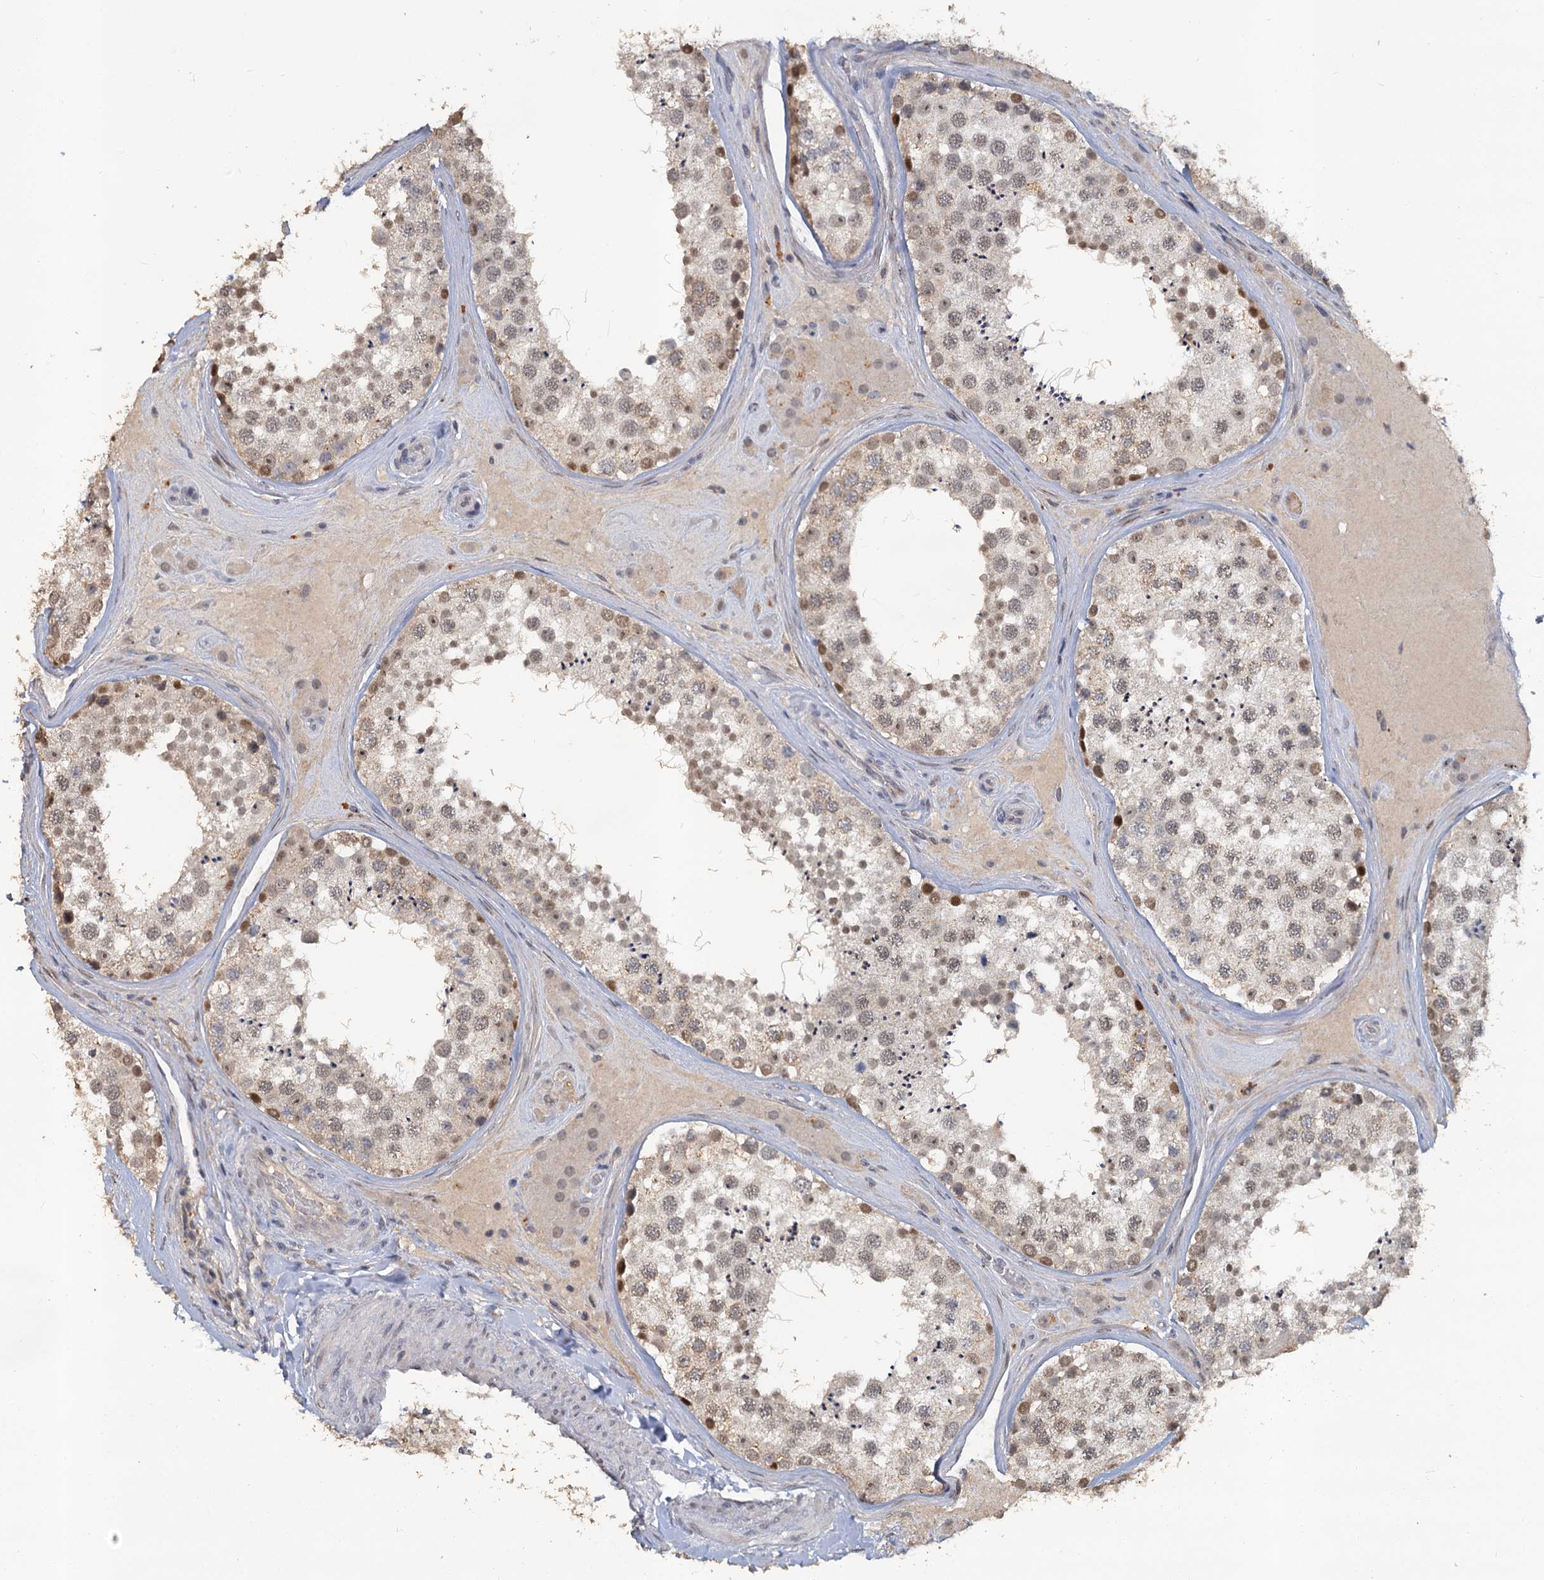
{"staining": {"intensity": "moderate", "quantity": "25%-75%", "location": "nuclear"}, "tissue": "testis", "cell_type": "Cells in seminiferous ducts", "image_type": "normal", "snomed": [{"axis": "morphology", "description": "Normal tissue, NOS"}, {"axis": "topography", "description": "Testis"}], "caption": "Immunohistochemistry (IHC) micrograph of normal testis stained for a protein (brown), which reveals medium levels of moderate nuclear staining in about 25%-75% of cells in seminiferous ducts.", "gene": "MUCL1", "patient": {"sex": "male", "age": 46}}